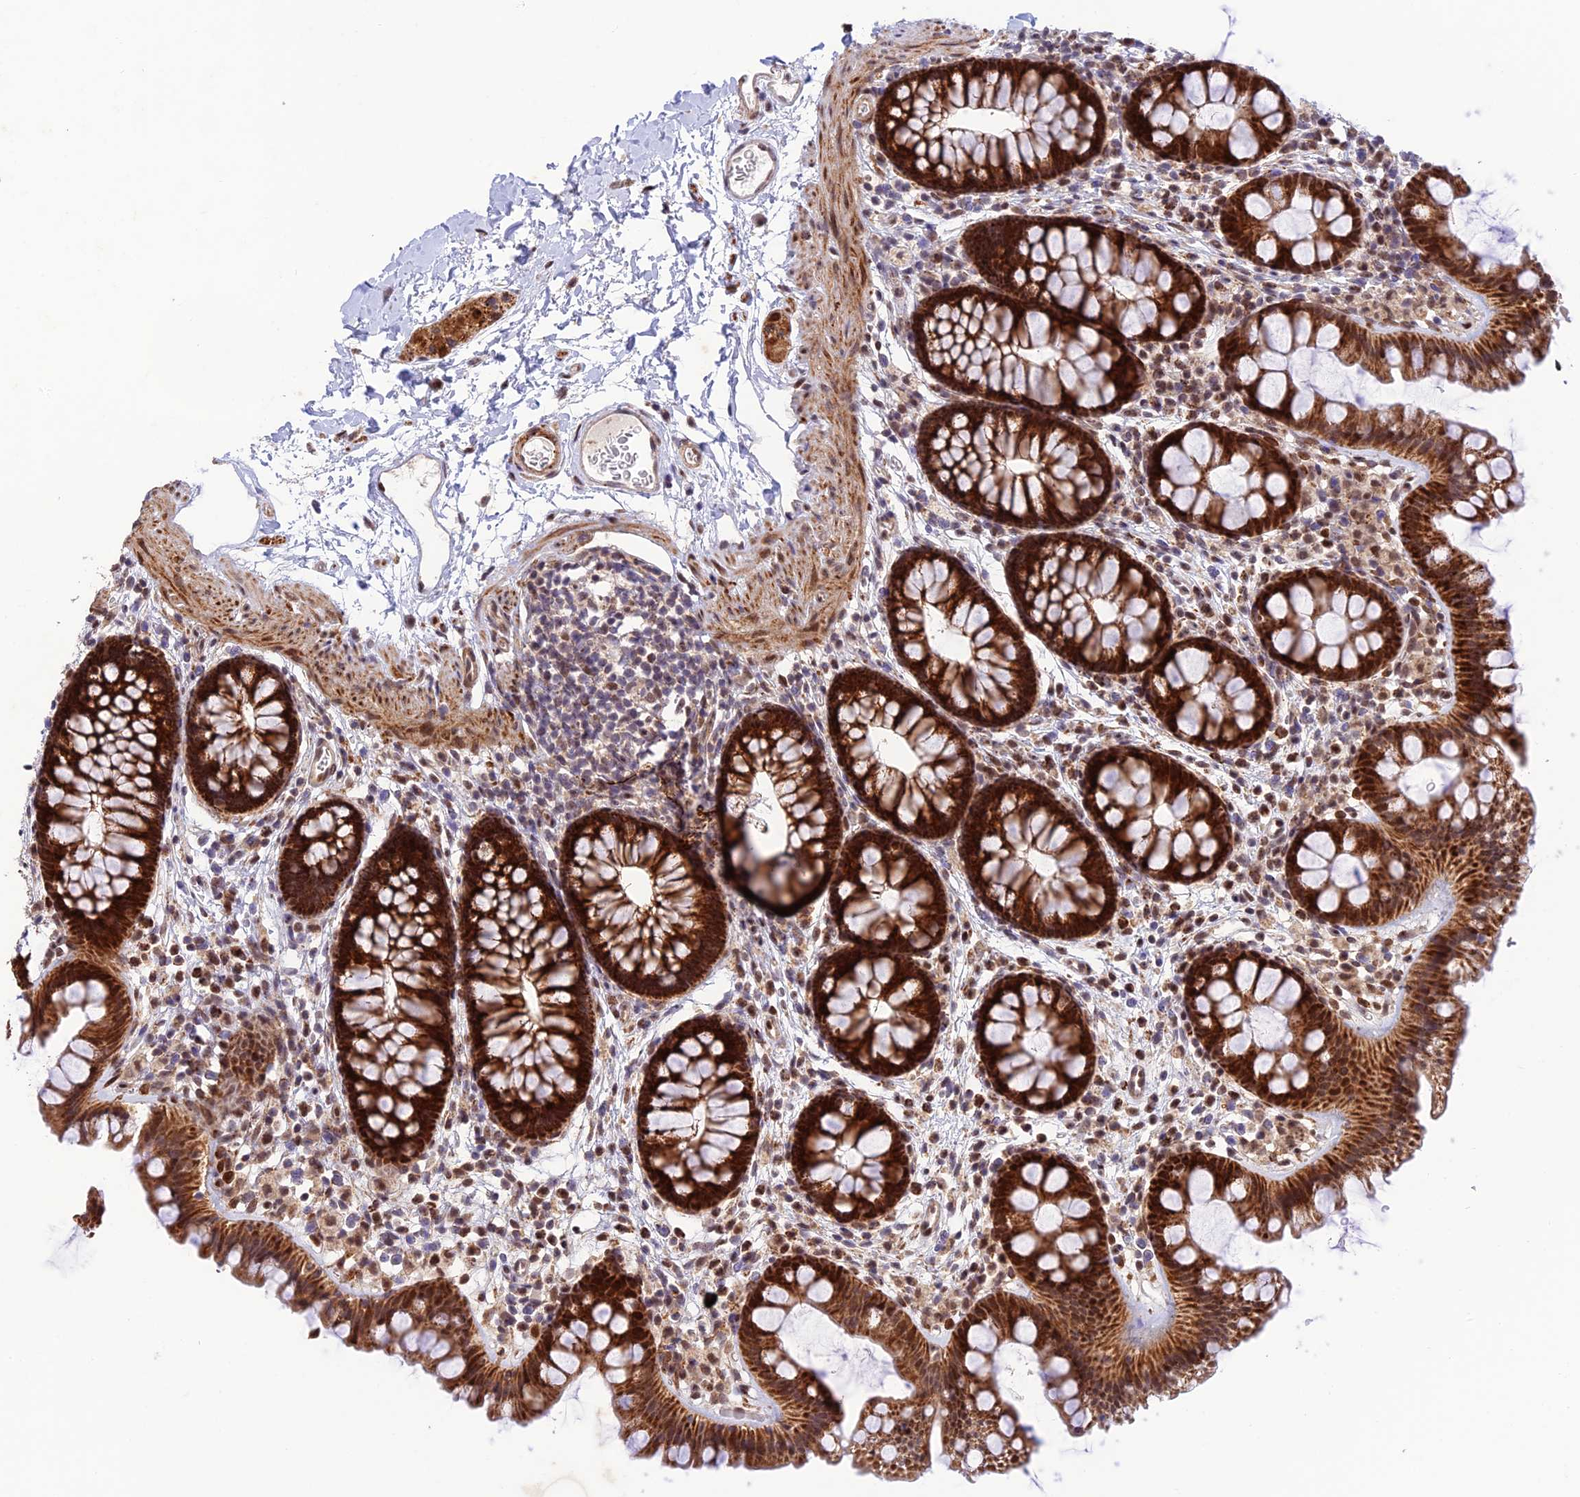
{"staining": {"intensity": "strong", "quantity": ">75%", "location": "cytoplasmic/membranous,nuclear"}, "tissue": "colon", "cell_type": "Endothelial cells", "image_type": "normal", "snomed": [{"axis": "morphology", "description": "Normal tissue, NOS"}, {"axis": "topography", "description": "Colon"}], "caption": "Protein expression analysis of normal human colon reveals strong cytoplasmic/membranous,nuclear positivity in approximately >75% of endothelial cells.", "gene": "WDR55", "patient": {"sex": "female", "age": 62}}